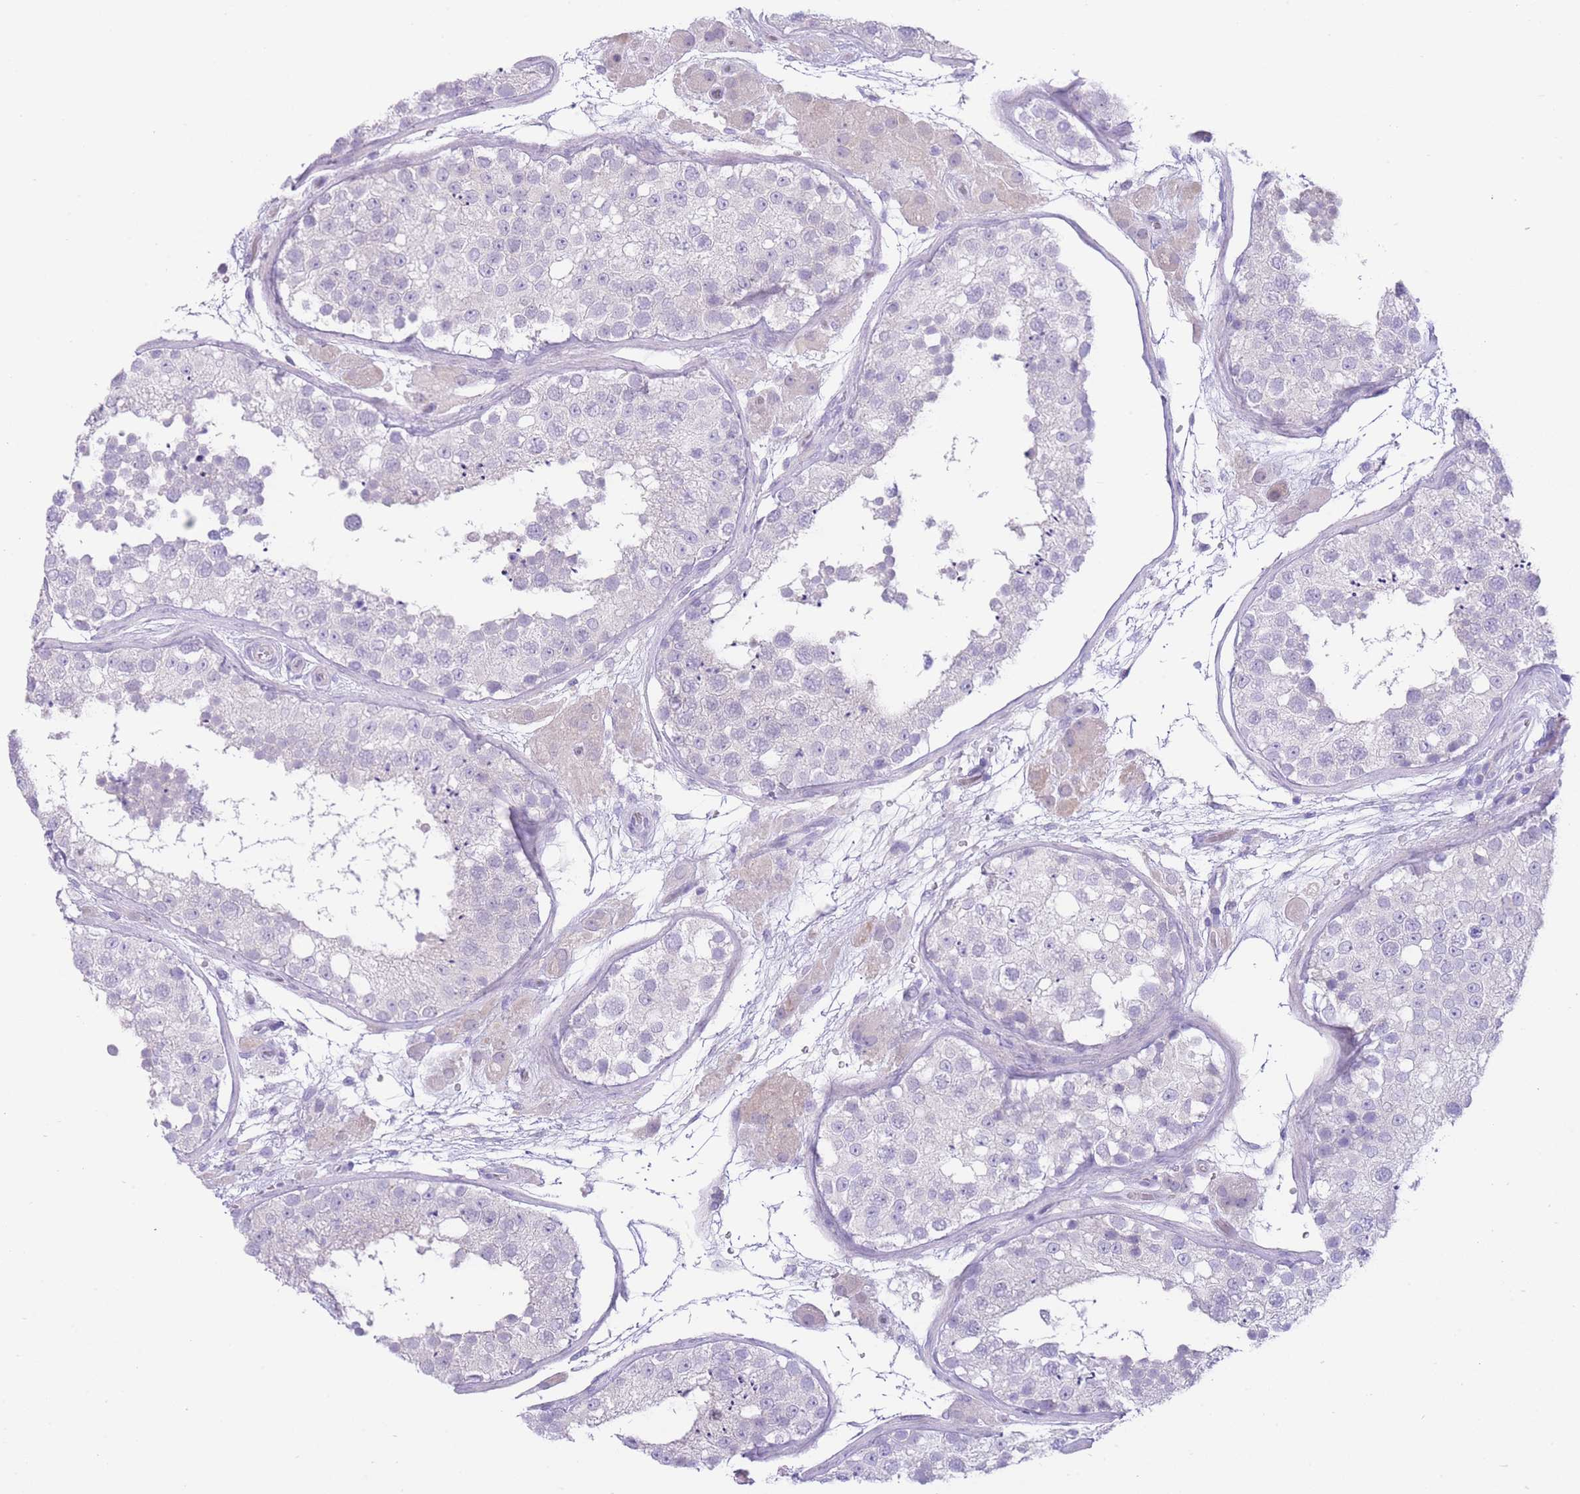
{"staining": {"intensity": "negative", "quantity": "none", "location": "none"}, "tissue": "testis", "cell_type": "Cells in seminiferous ducts", "image_type": "normal", "snomed": [{"axis": "morphology", "description": "Normal tissue, NOS"}, {"axis": "topography", "description": "Testis"}], "caption": "IHC photomicrograph of normal testis stained for a protein (brown), which exhibits no staining in cells in seminiferous ducts. (Brightfield microscopy of DAB immunohistochemistry at high magnification).", "gene": "ZNF212", "patient": {"sex": "male", "age": 26}}